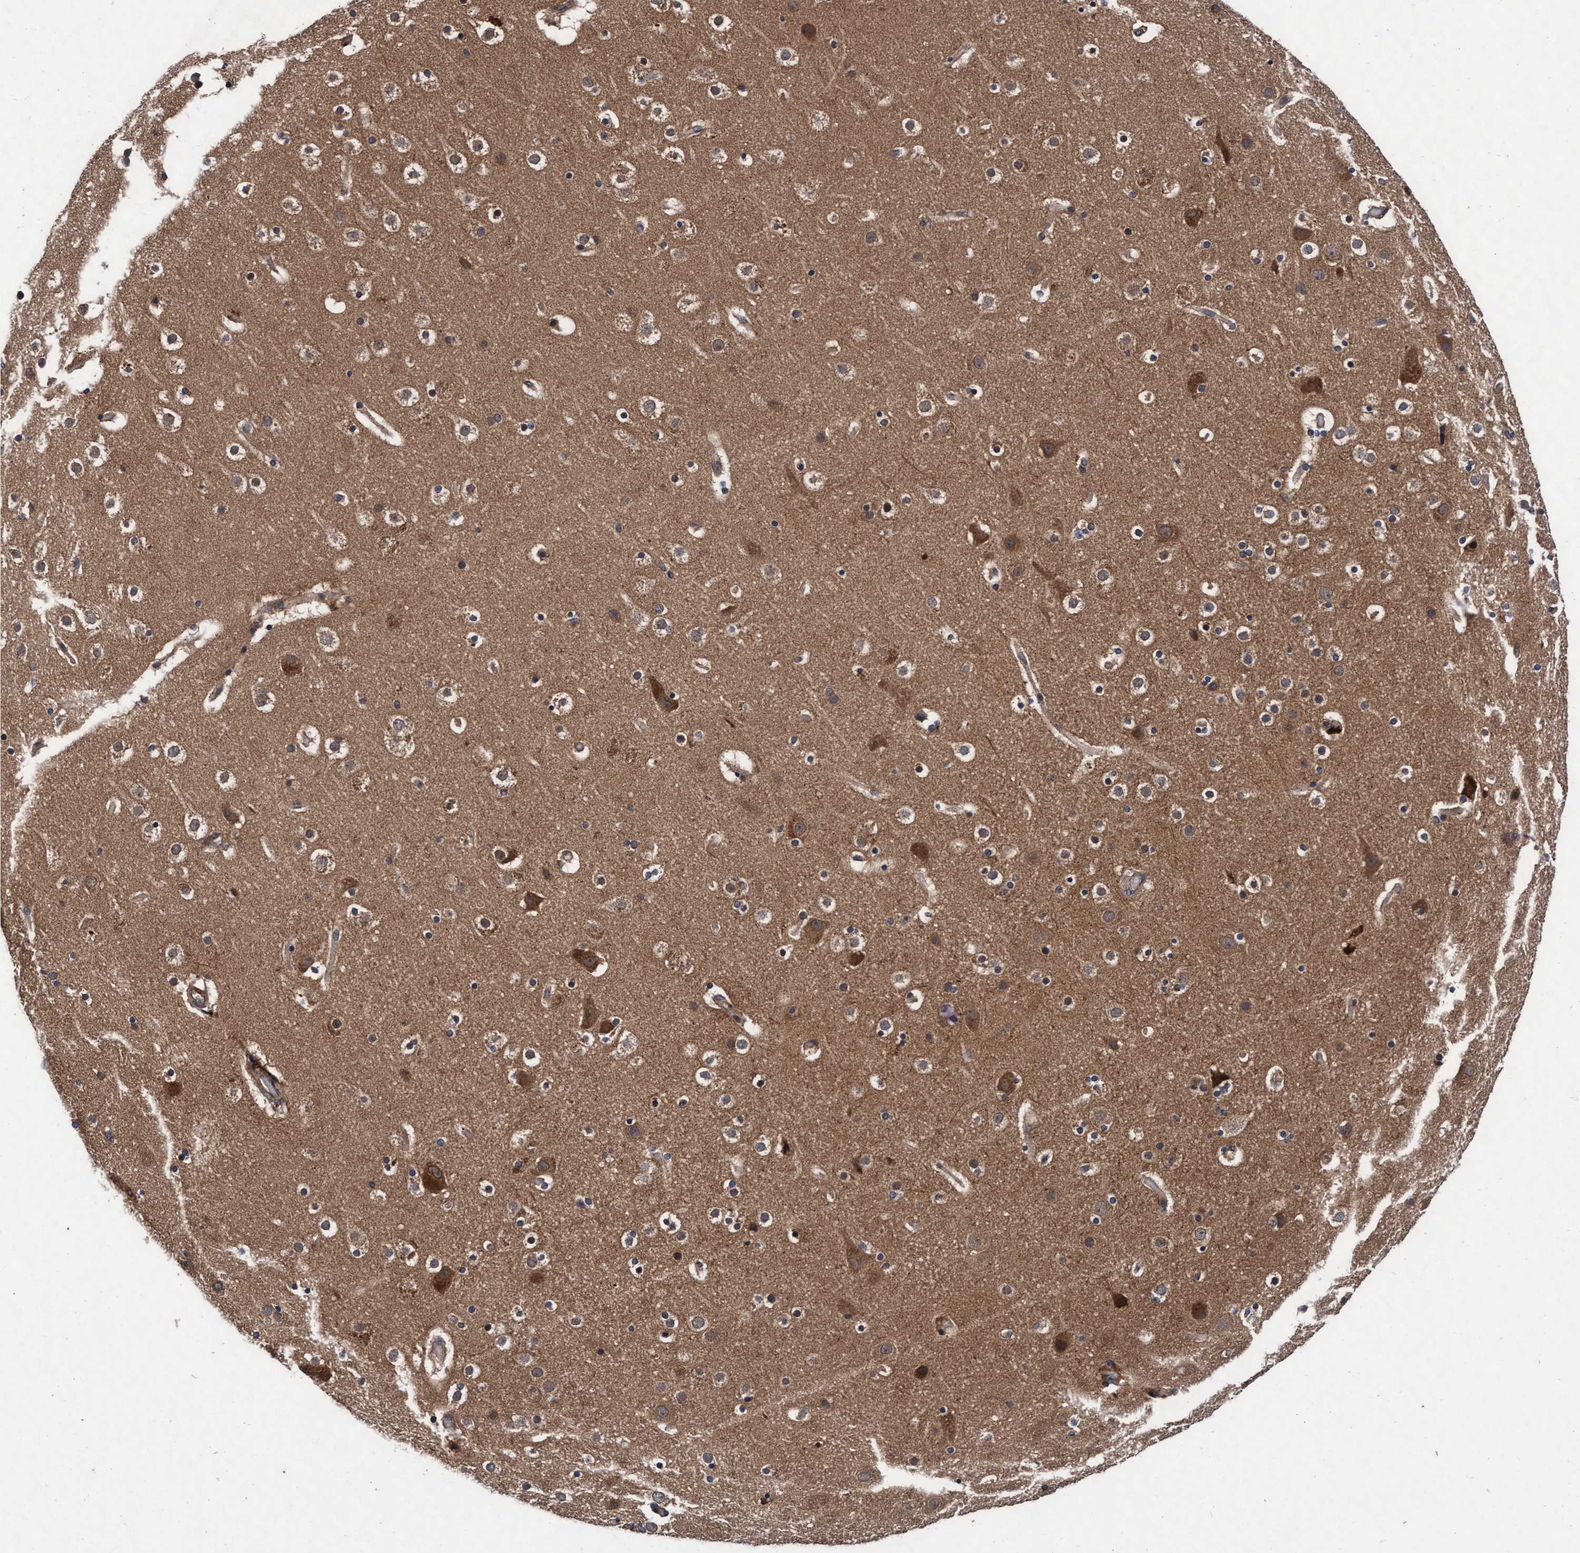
{"staining": {"intensity": "weak", "quantity": ">75%", "location": "cytoplasmic/membranous"}, "tissue": "cerebral cortex", "cell_type": "Endothelial cells", "image_type": "normal", "snomed": [{"axis": "morphology", "description": "Normal tissue, NOS"}, {"axis": "topography", "description": "Cerebral cortex"}], "caption": "Immunohistochemical staining of unremarkable human cerebral cortex exhibits weak cytoplasmic/membranous protein staining in about >75% of endothelial cells.", "gene": "EFCAB13", "patient": {"sex": "male", "age": 57}}